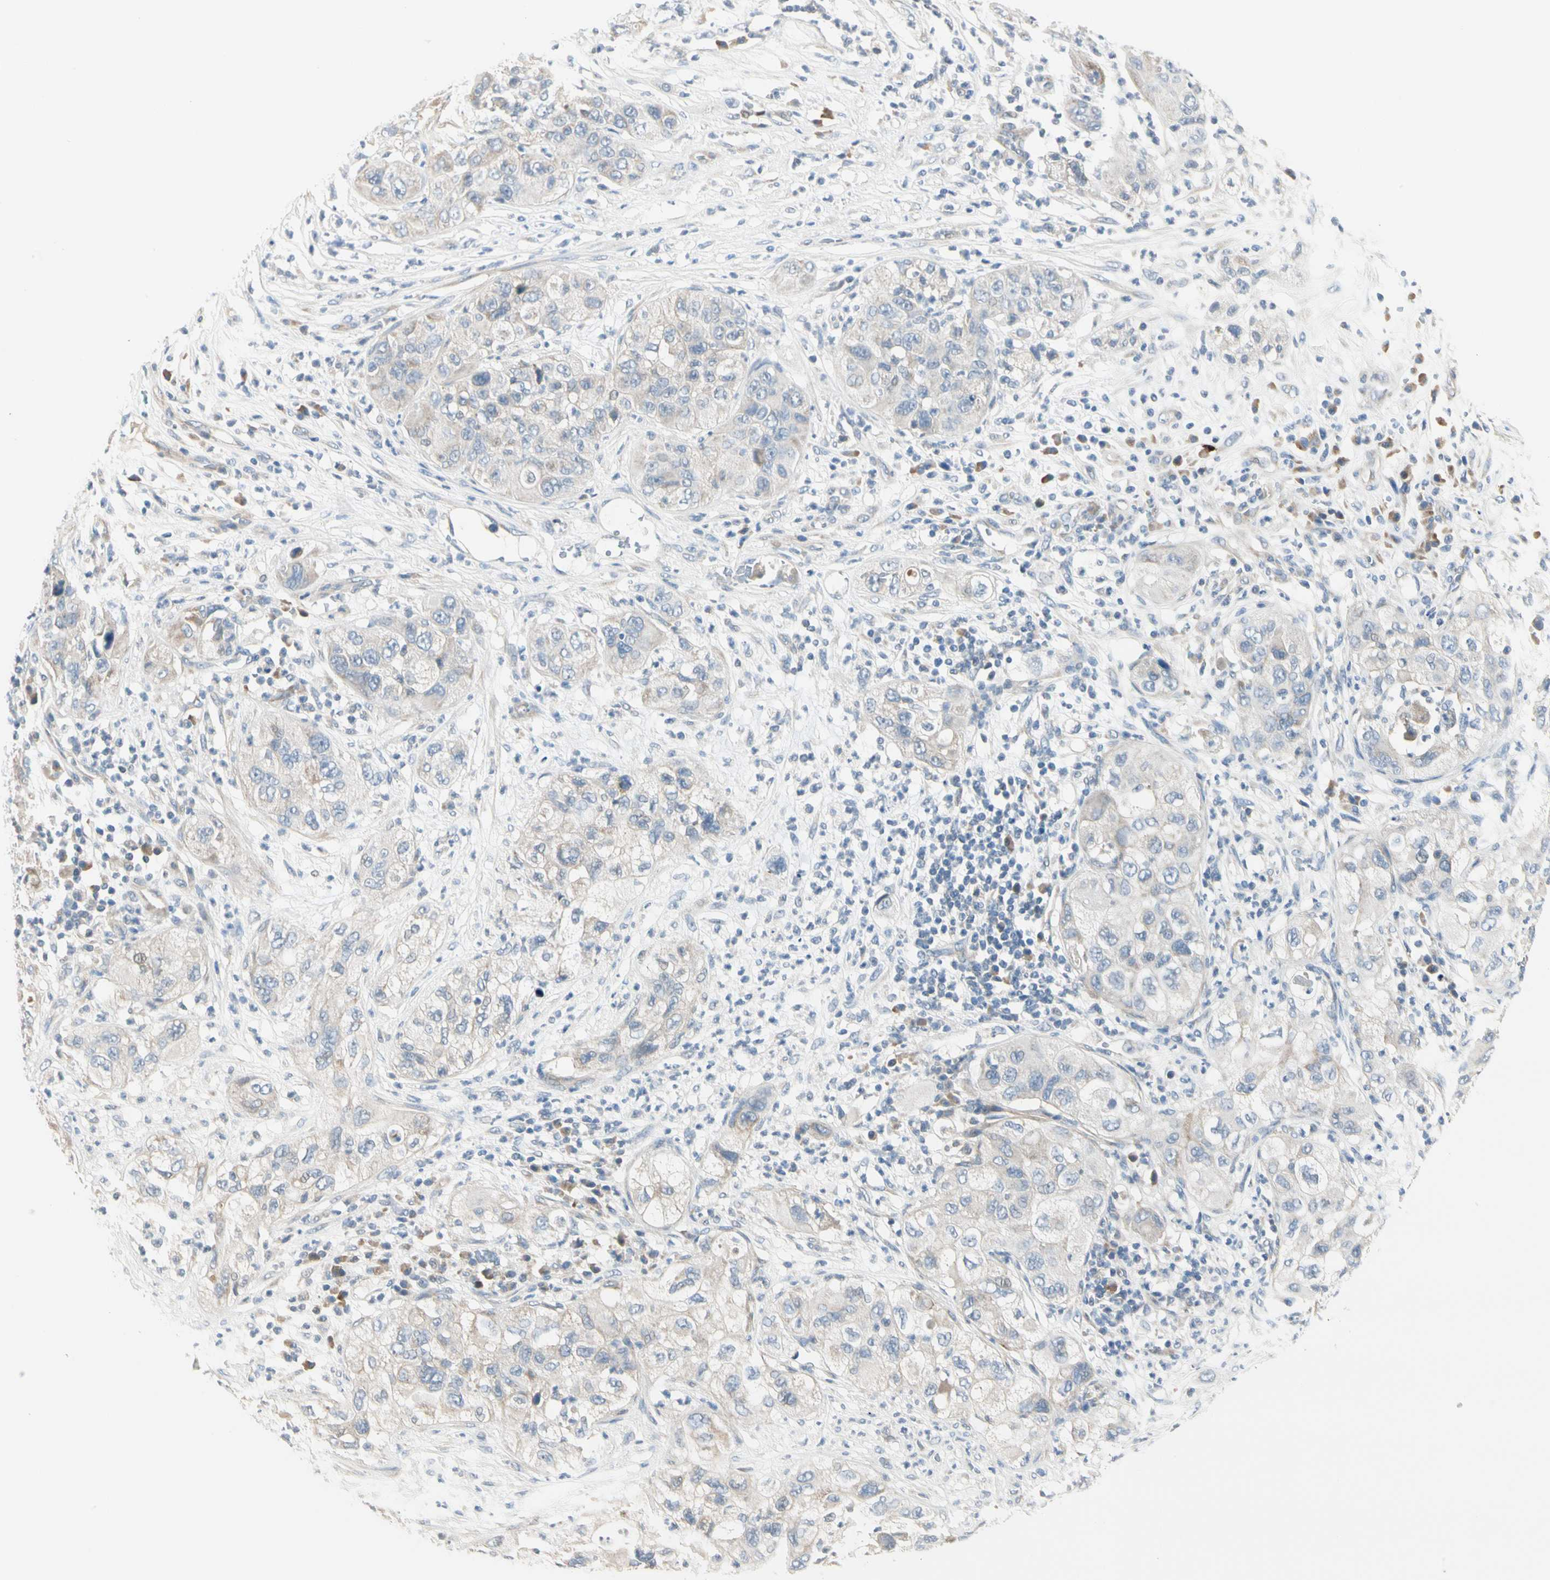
{"staining": {"intensity": "weak", "quantity": "25%-75%", "location": "cytoplasmic/membranous"}, "tissue": "pancreatic cancer", "cell_type": "Tumor cells", "image_type": "cancer", "snomed": [{"axis": "morphology", "description": "Adenocarcinoma, NOS"}, {"axis": "topography", "description": "Pancreas"}], "caption": "Immunohistochemical staining of pancreatic adenocarcinoma exhibits low levels of weak cytoplasmic/membranous protein expression in approximately 25%-75% of tumor cells.", "gene": "GPR153", "patient": {"sex": "female", "age": 78}}